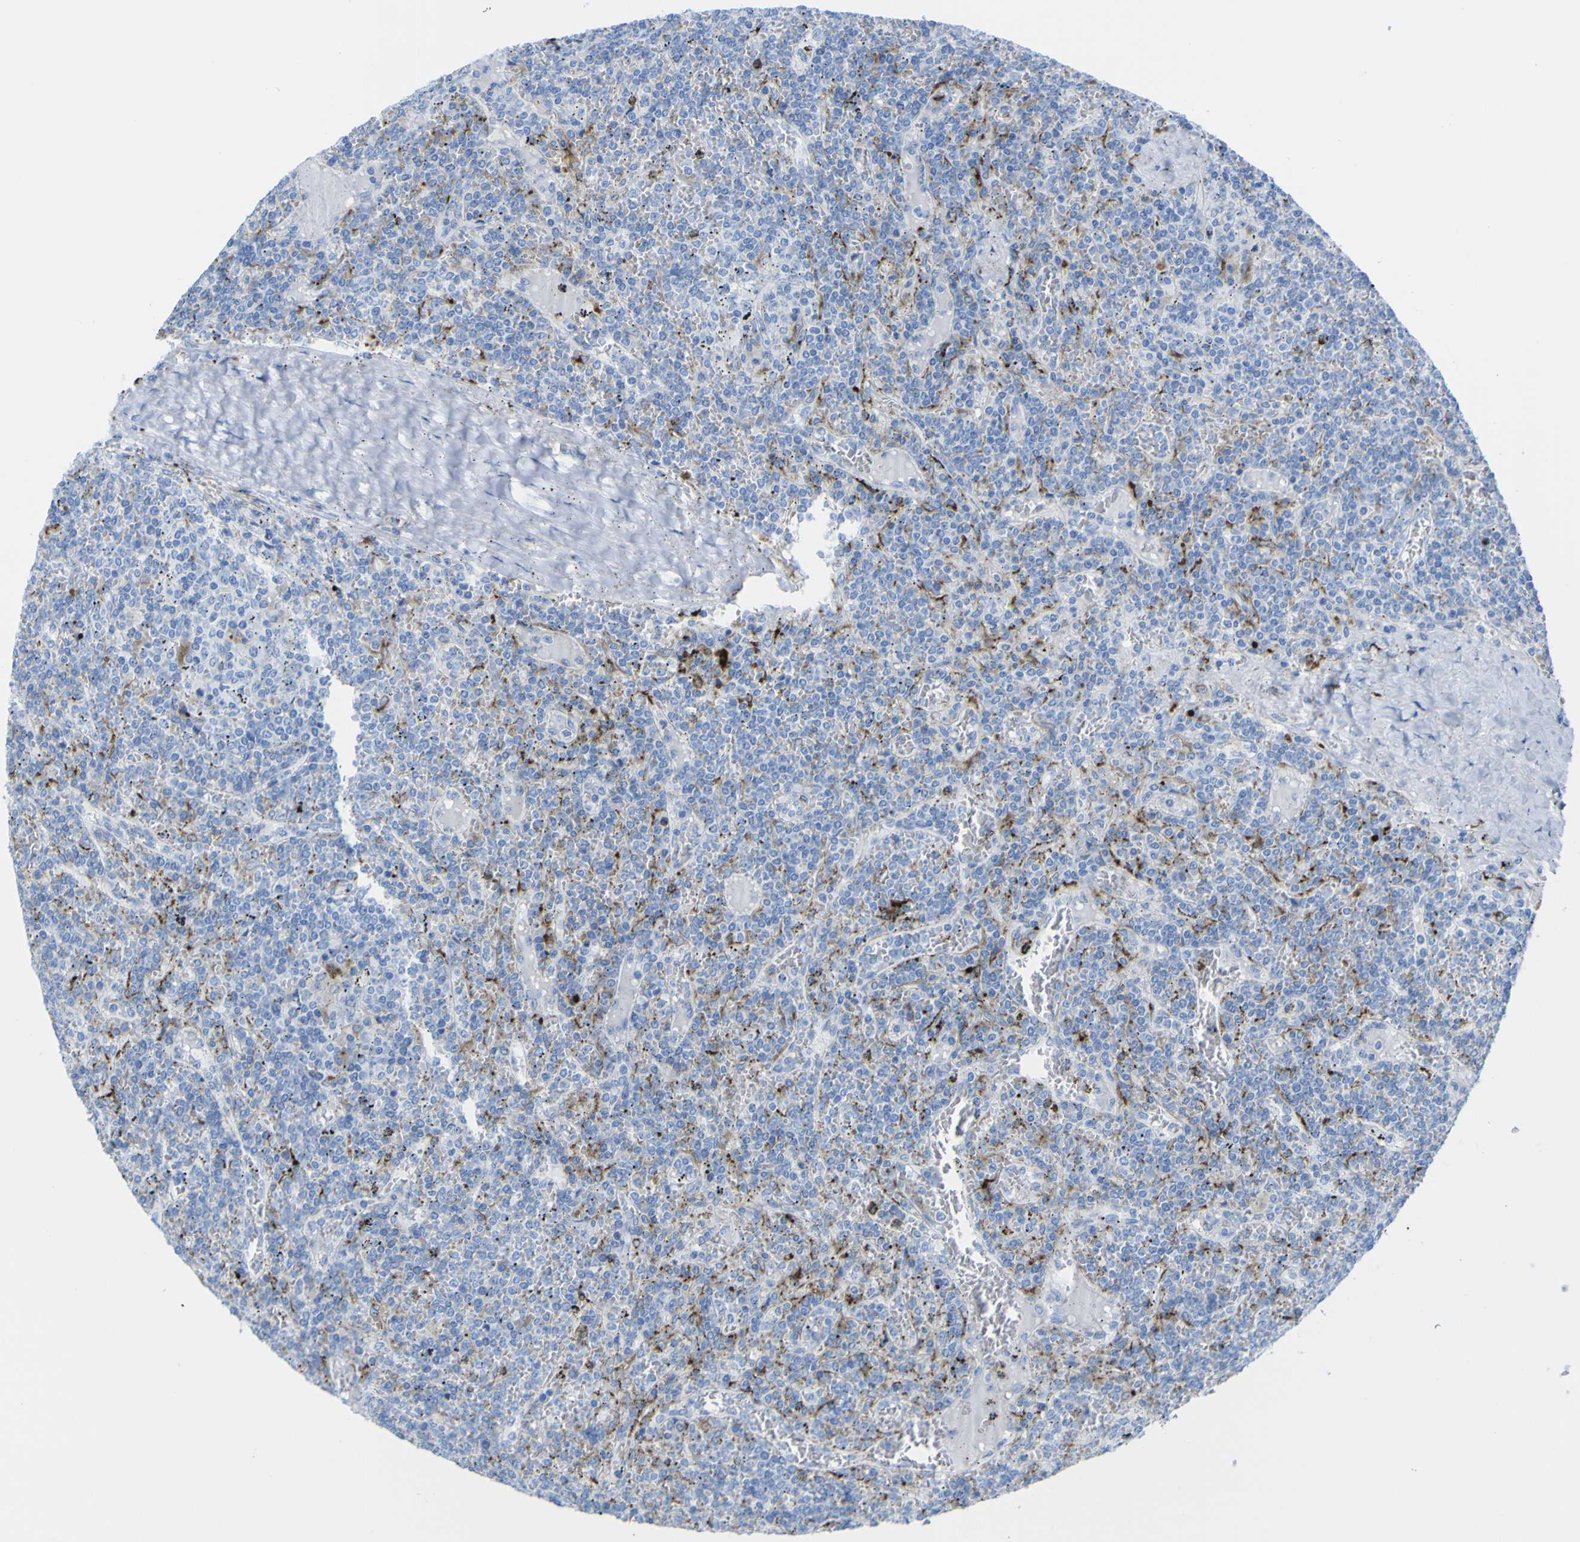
{"staining": {"intensity": "negative", "quantity": "none", "location": "none"}, "tissue": "lymphoma", "cell_type": "Tumor cells", "image_type": "cancer", "snomed": [{"axis": "morphology", "description": "Malignant lymphoma, non-Hodgkin's type, Low grade"}, {"axis": "topography", "description": "Spleen"}], "caption": "There is no significant staining in tumor cells of lymphoma. The staining was performed using DAB to visualize the protein expression in brown, while the nuclei were stained in blue with hematoxylin (Magnification: 20x).", "gene": "PLD3", "patient": {"sex": "female", "age": 19}}